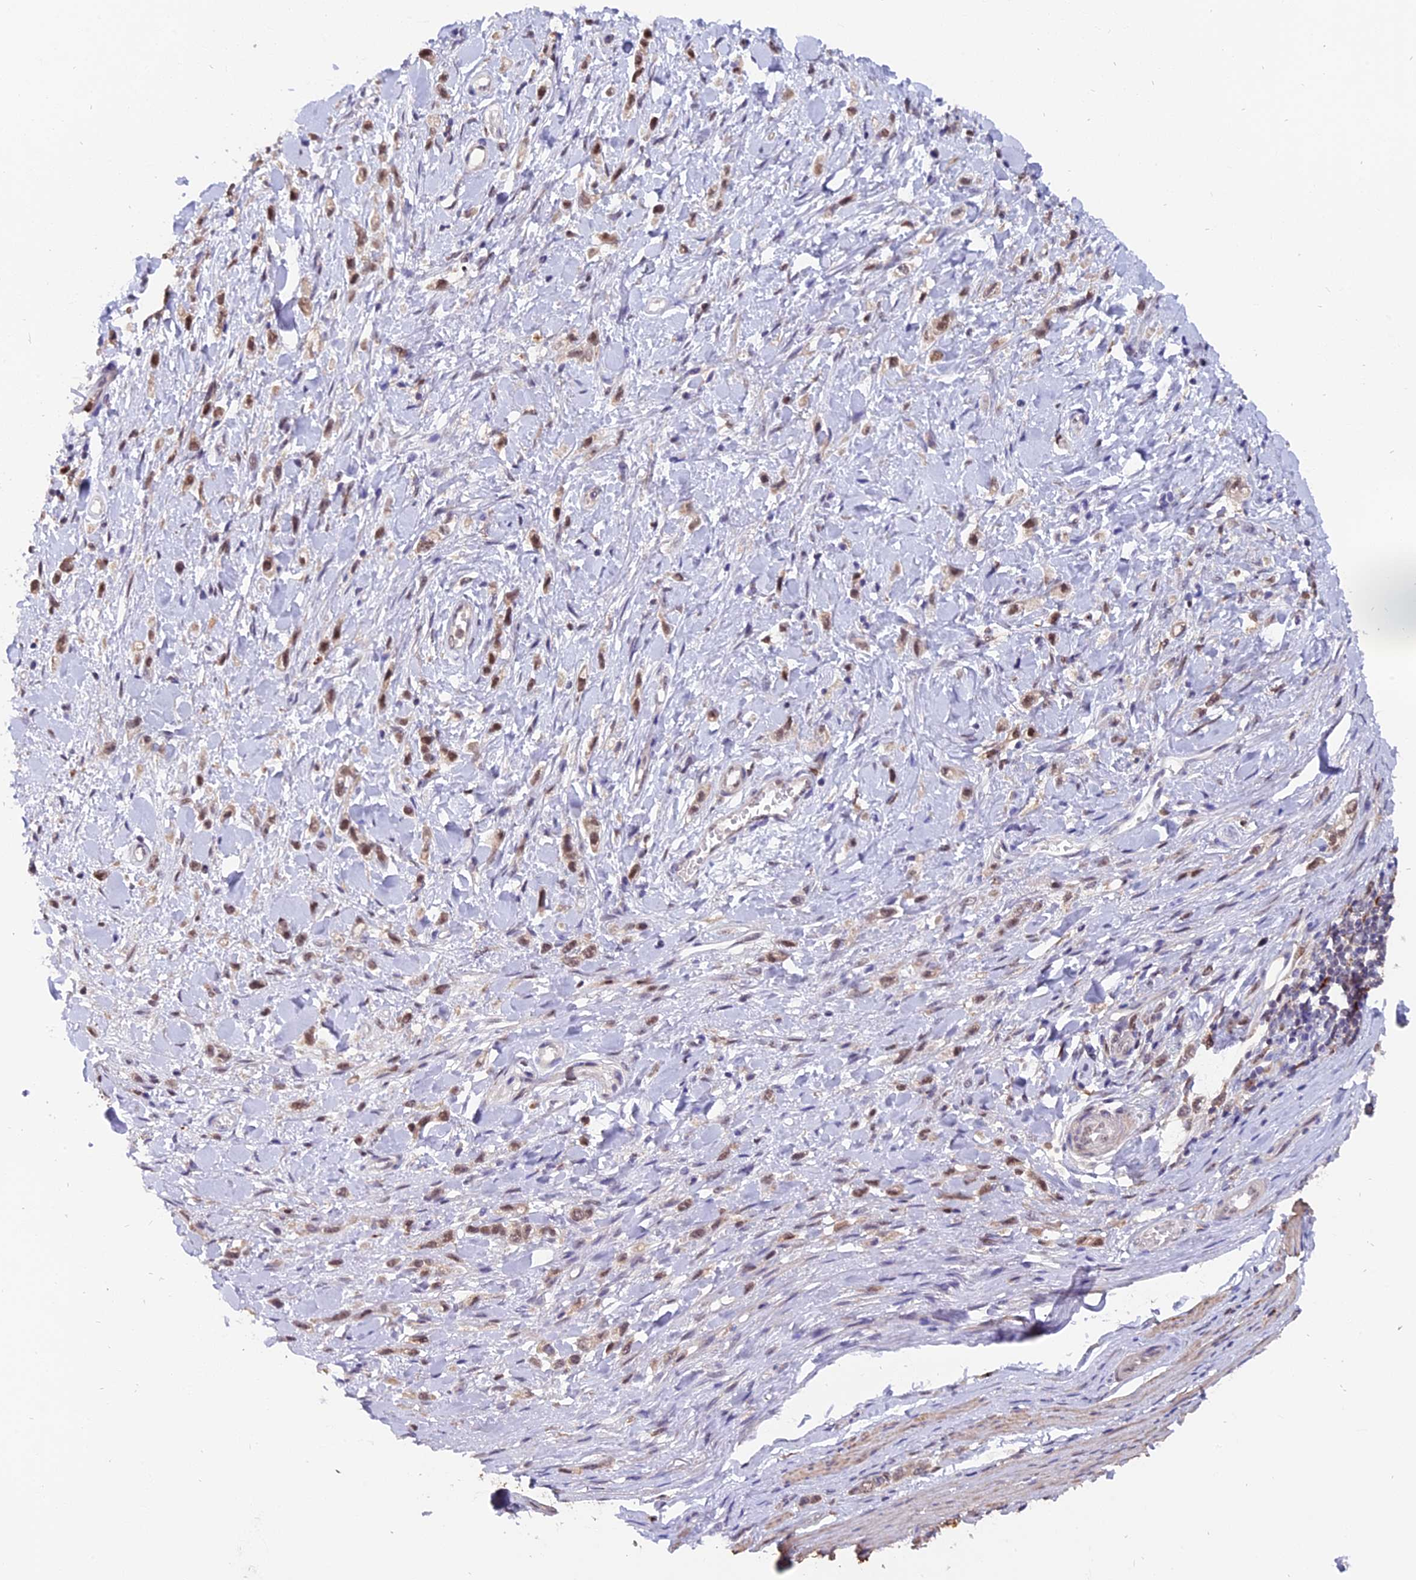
{"staining": {"intensity": "moderate", "quantity": ">75%", "location": "nuclear"}, "tissue": "stomach cancer", "cell_type": "Tumor cells", "image_type": "cancer", "snomed": [{"axis": "morphology", "description": "Adenocarcinoma, NOS"}, {"axis": "topography", "description": "Stomach"}], "caption": "A brown stain shows moderate nuclear staining of a protein in adenocarcinoma (stomach) tumor cells.", "gene": "FAM118B", "patient": {"sex": "female", "age": 65}}